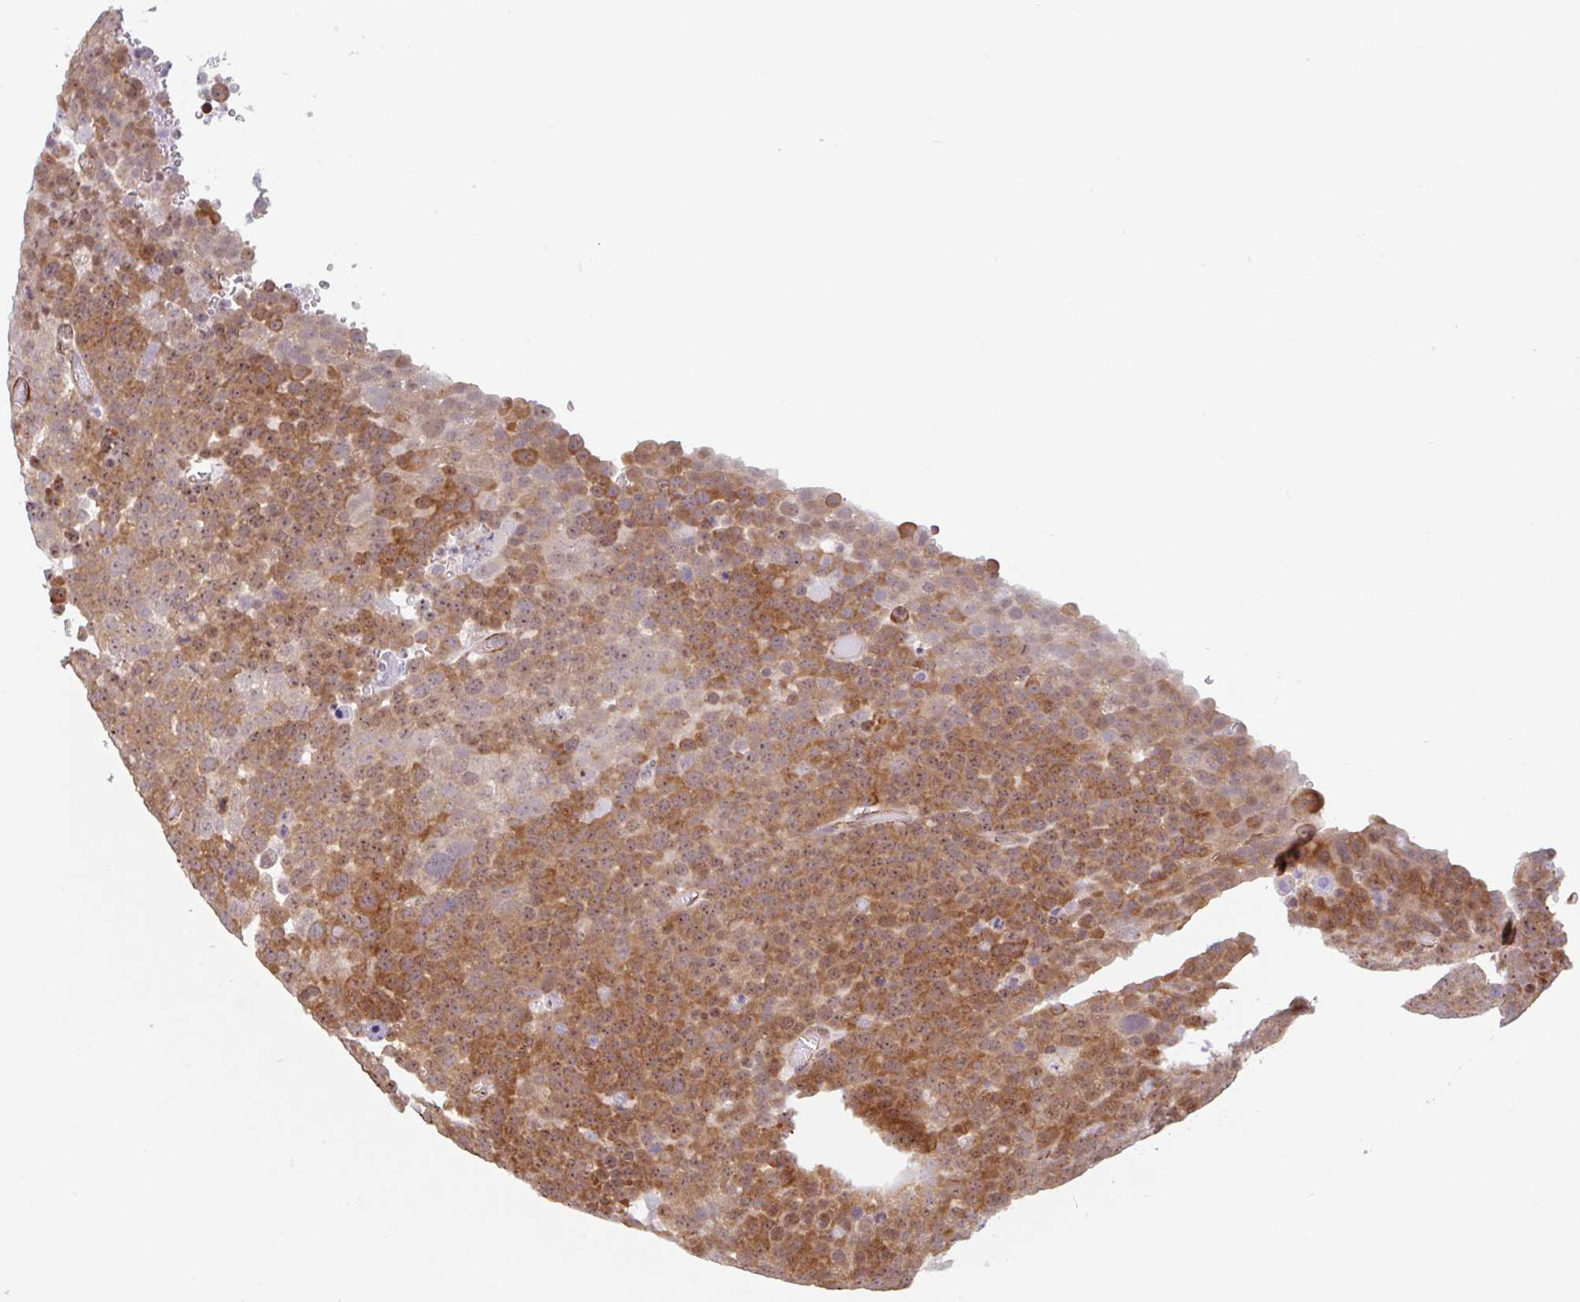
{"staining": {"intensity": "moderate", "quantity": ">75%", "location": "cytoplasmic/membranous,nuclear"}, "tissue": "testis cancer", "cell_type": "Tumor cells", "image_type": "cancer", "snomed": [{"axis": "morphology", "description": "Seminoma, NOS"}, {"axis": "topography", "description": "Testis"}], "caption": "Testis cancer stained with a brown dye exhibits moderate cytoplasmic/membranous and nuclear positive expression in approximately >75% of tumor cells.", "gene": "ZNF689", "patient": {"sex": "male", "age": 71}}